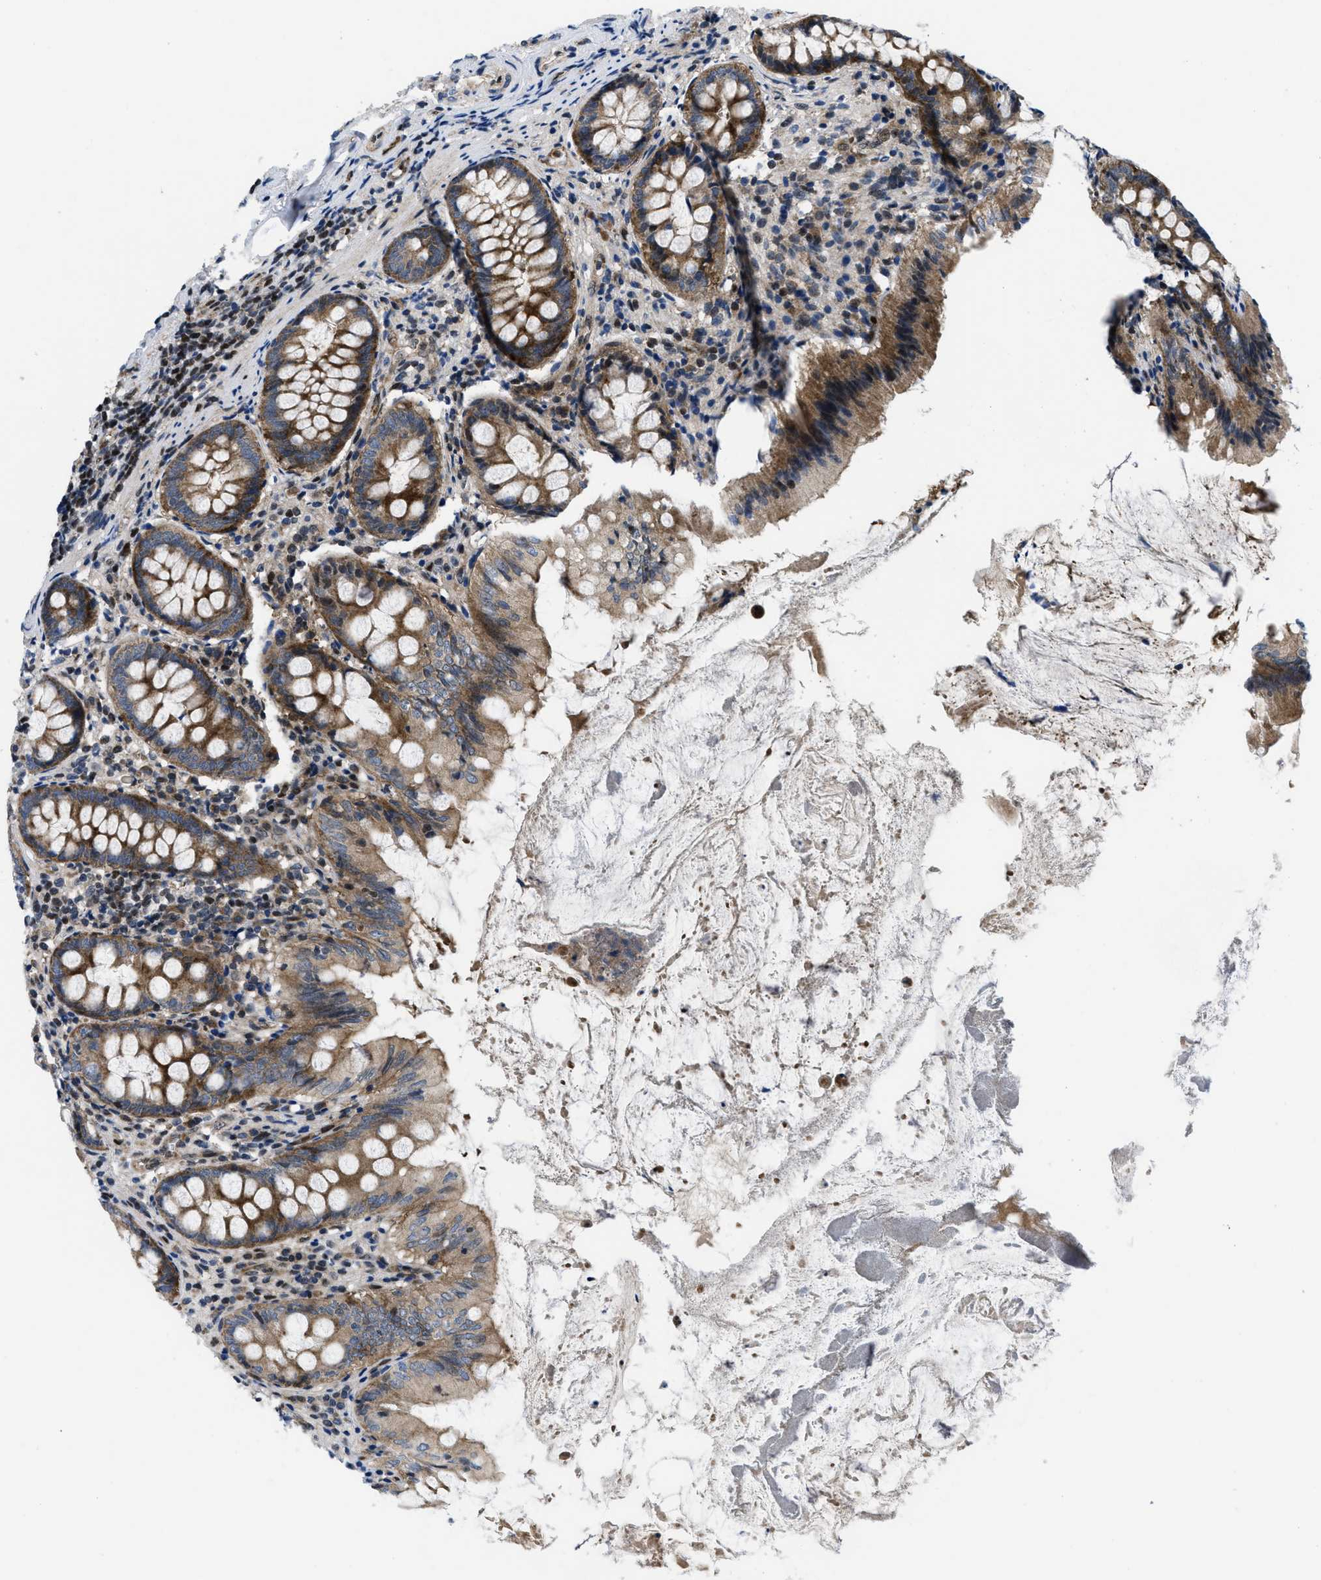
{"staining": {"intensity": "strong", "quantity": ">75%", "location": "cytoplasmic/membranous"}, "tissue": "appendix", "cell_type": "Glandular cells", "image_type": "normal", "snomed": [{"axis": "morphology", "description": "Normal tissue, NOS"}, {"axis": "topography", "description": "Appendix"}], "caption": "Immunohistochemistry (IHC) image of normal appendix: appendix stained using IHC shows high levels of strong protein expression localized specifically in the cytoplasmic/membranous of glandular cells, appearing as a cytoplasmic/membranous brown color.", "gene": "PPP2CB", "patient": {"sex": "female", "age": 77}}